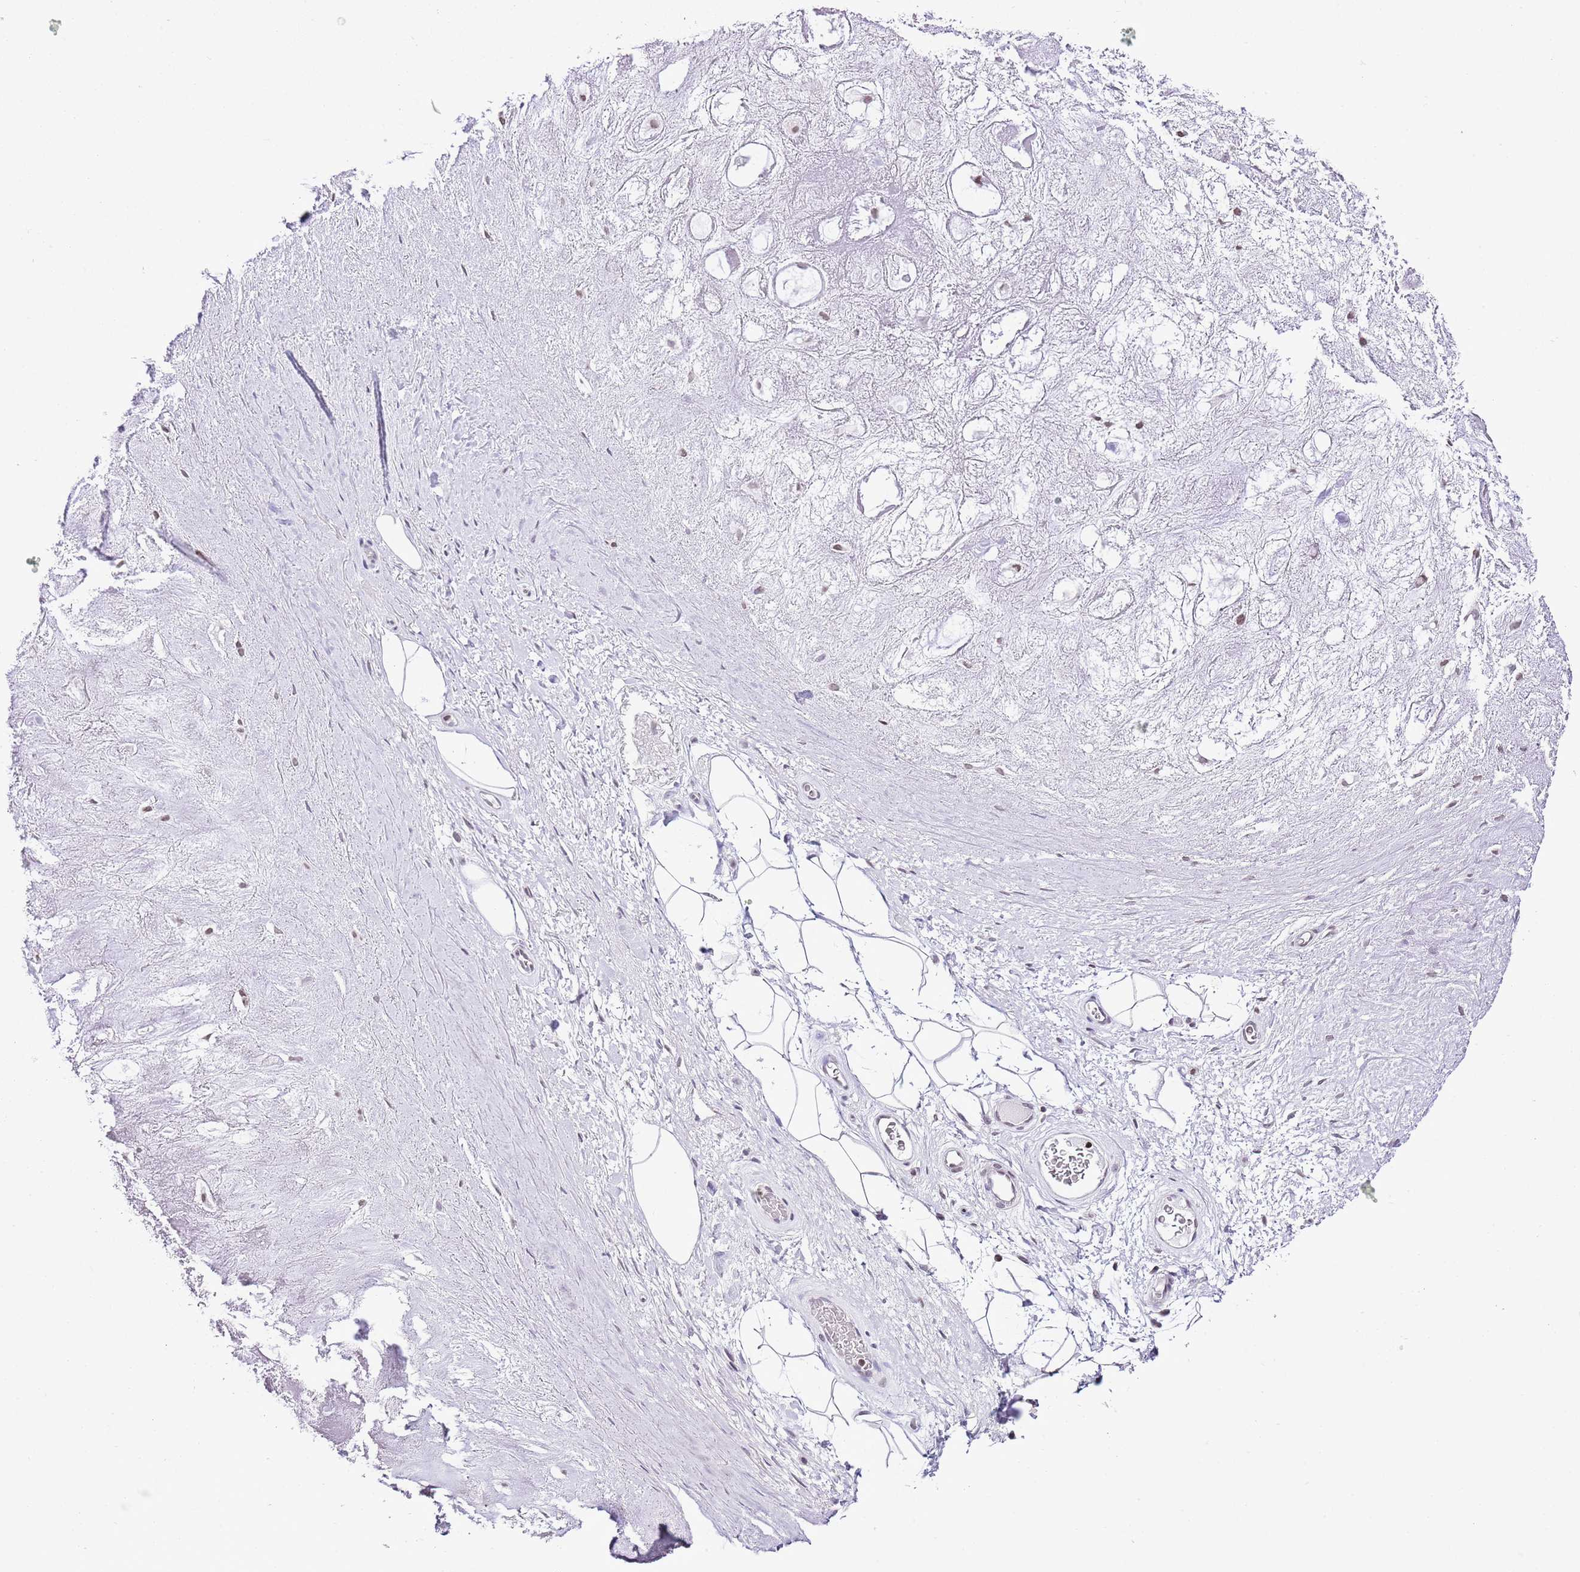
{"staining": {"intensity": "negative", "quantity": "none", "location": "none"}, "tissue": "adipose tissue", "cell_type": "Adipocytes", "image_type": "normal", "snomed": [{"axis": "morphology", "description": "Normal tissue, NOS"}, {"axis": "topography", "description": "Cartilage tissue"}], "caption": "An image of adipose tissue stained for a protein shows no brown staining in adipocytes. (DAB (3,3'-diaminobenzidine) immunohistochemistry (IHC) with hematoxylin counter stain).", "gene": "PRR15", "patient": {"sex": "male", "age": 81}}